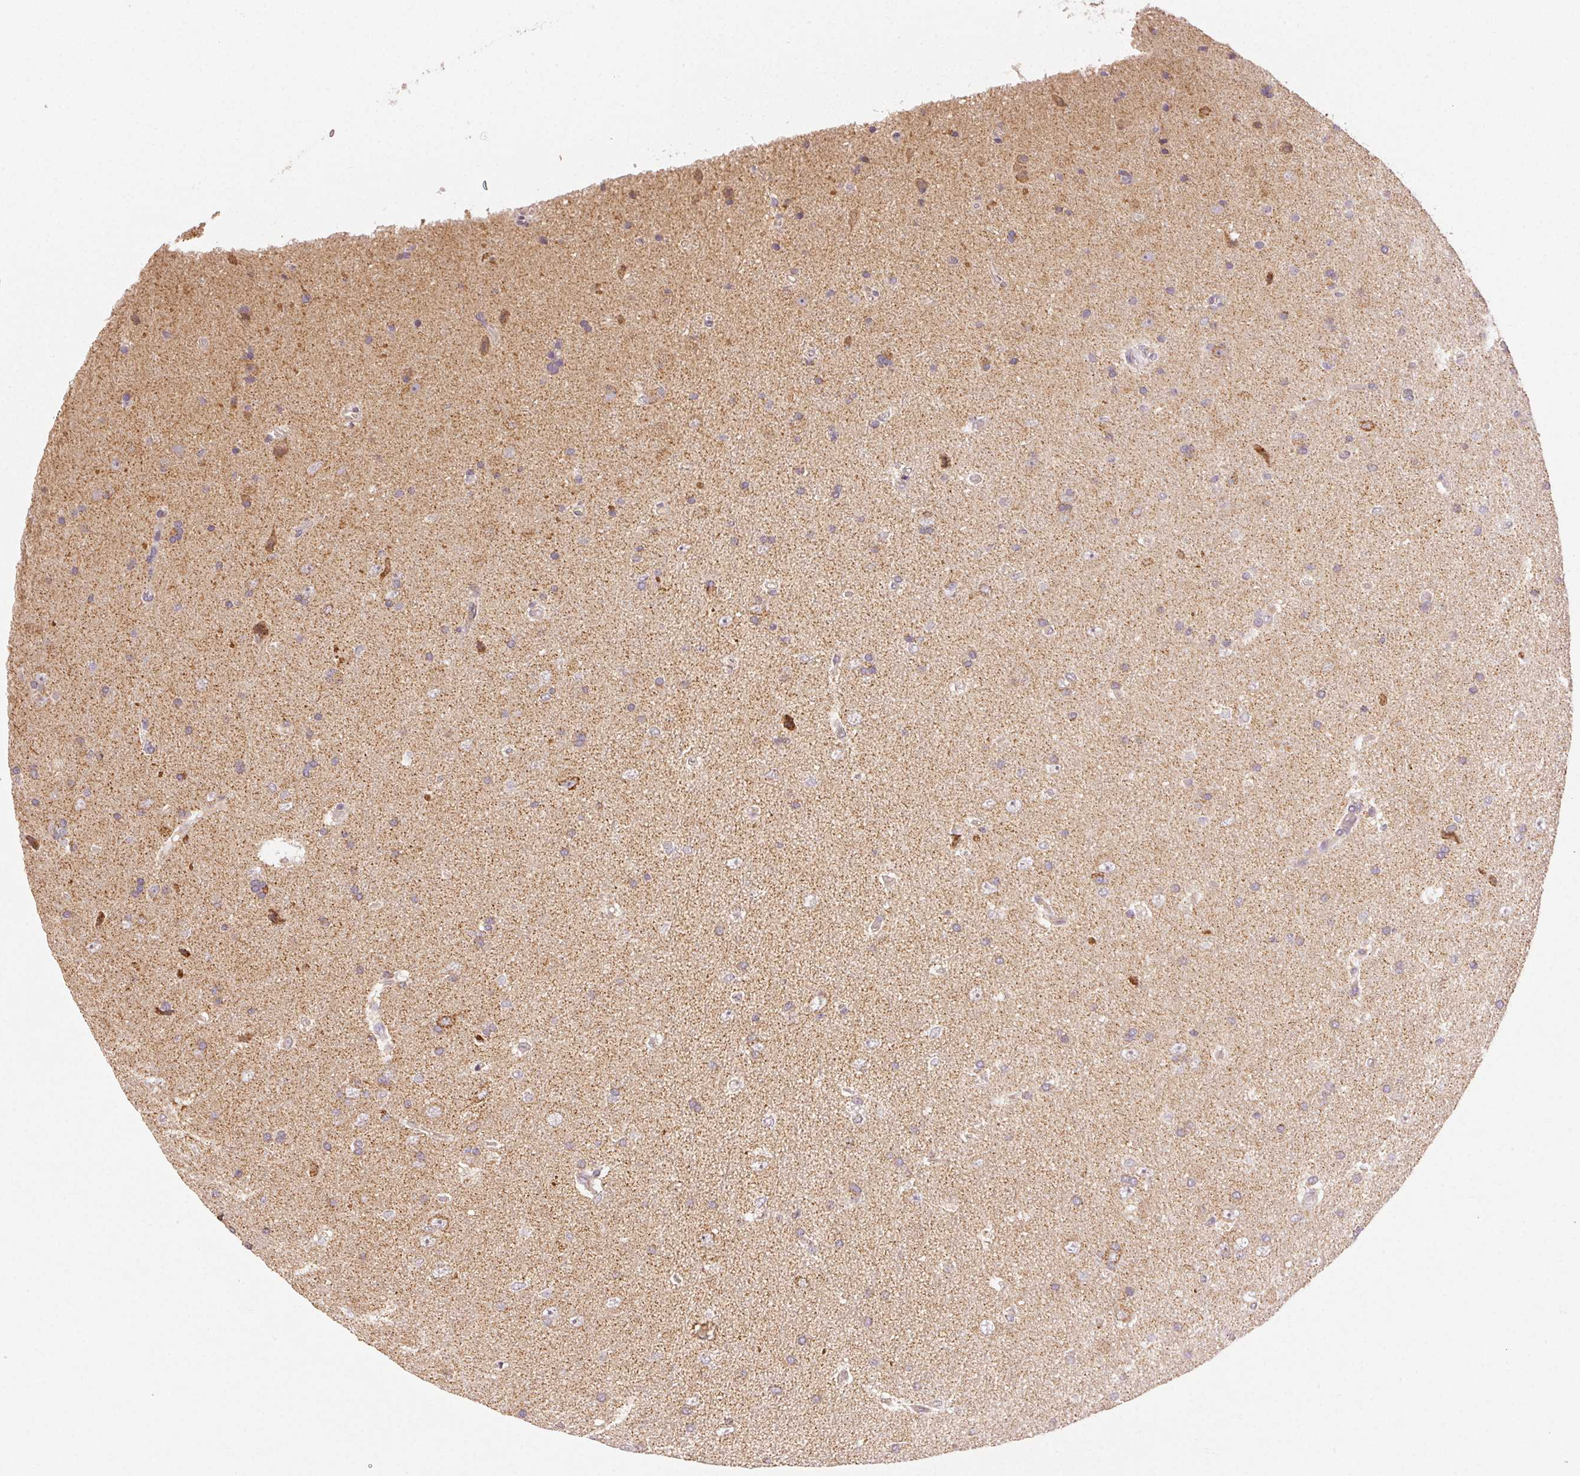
{"staining": {"intensity": "weak", "quantity": "<25%", "location": "cytoplasmic/membranous"}, "tissue": "glioma", "cell_type": "Tumor cells", "image_type": "cancer", "snomed": [{"axis": "morphology", "description": "Glioma, malignant, High grade"}, {"axis": "topography", "description": "Cerebral cortex"}], "caption": "IHC of human malignant glioma (high-grade) displays no staining in tumor cells. The staining was performed using DAB to visualize the protein expression in brown, while the nuclei were stained in blue with hematoxylin (Magnification: 20x).", "gene": "CLASP1", "patient": {"sex": "male", "age": 70}}